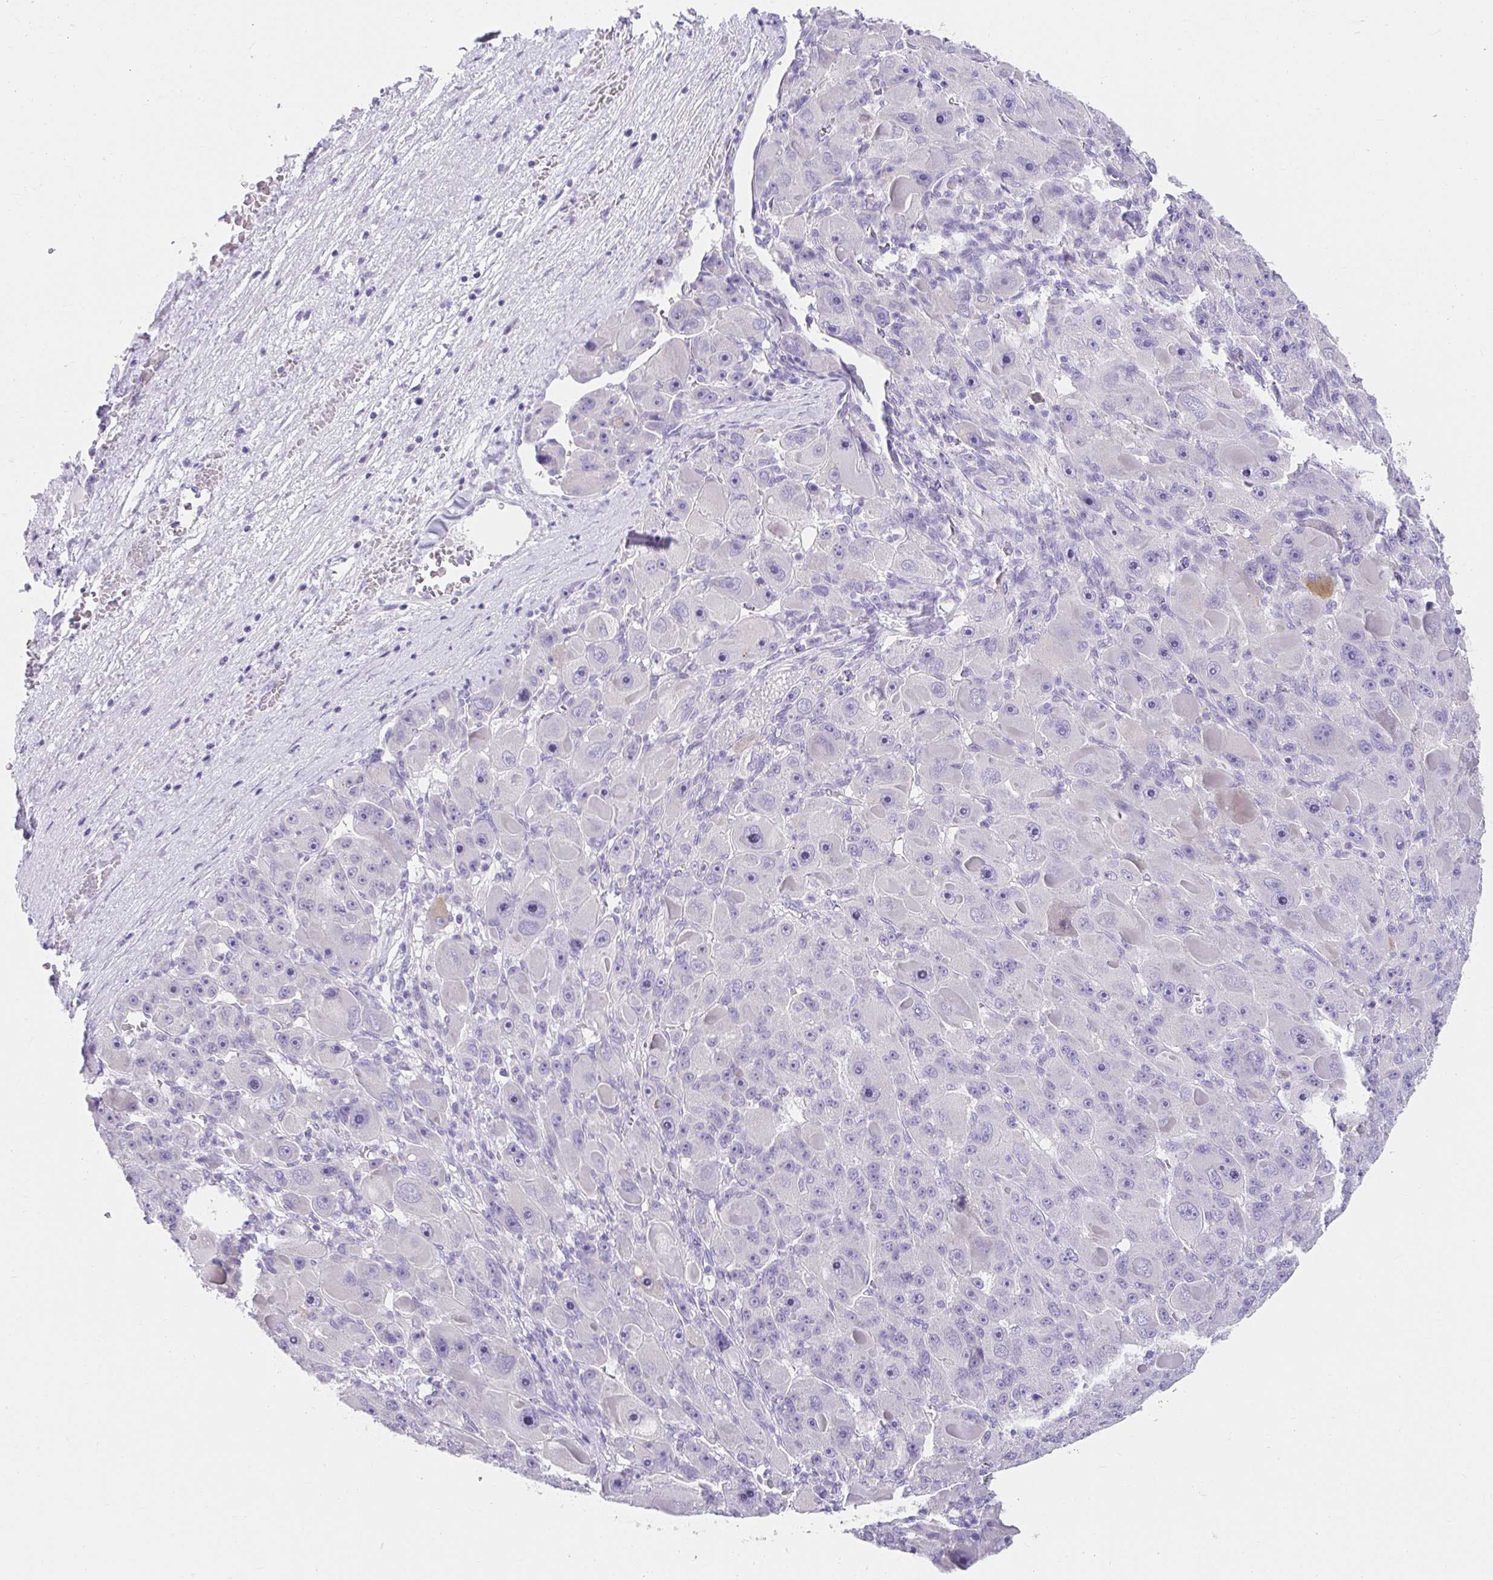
{"staining": {"intensity": "negative", "quantity": "none", "location": "none"}, "tissue": "liver cancer", "cell_type": "Tumor cells", "image_type": "cancer", "snomed": [{"axis": "morphology", "description": "Carcinoma, Hepatocellular, NOS"}, {"axis": "topography", "description": "Liver"}], "caption": "Immunohistochemical staining of hepatocellular carcinoma (liver) displays no significant positivity in tumor cells.", "gene": "VGLL1", "patient": {"sex": "male", "age": 76}}